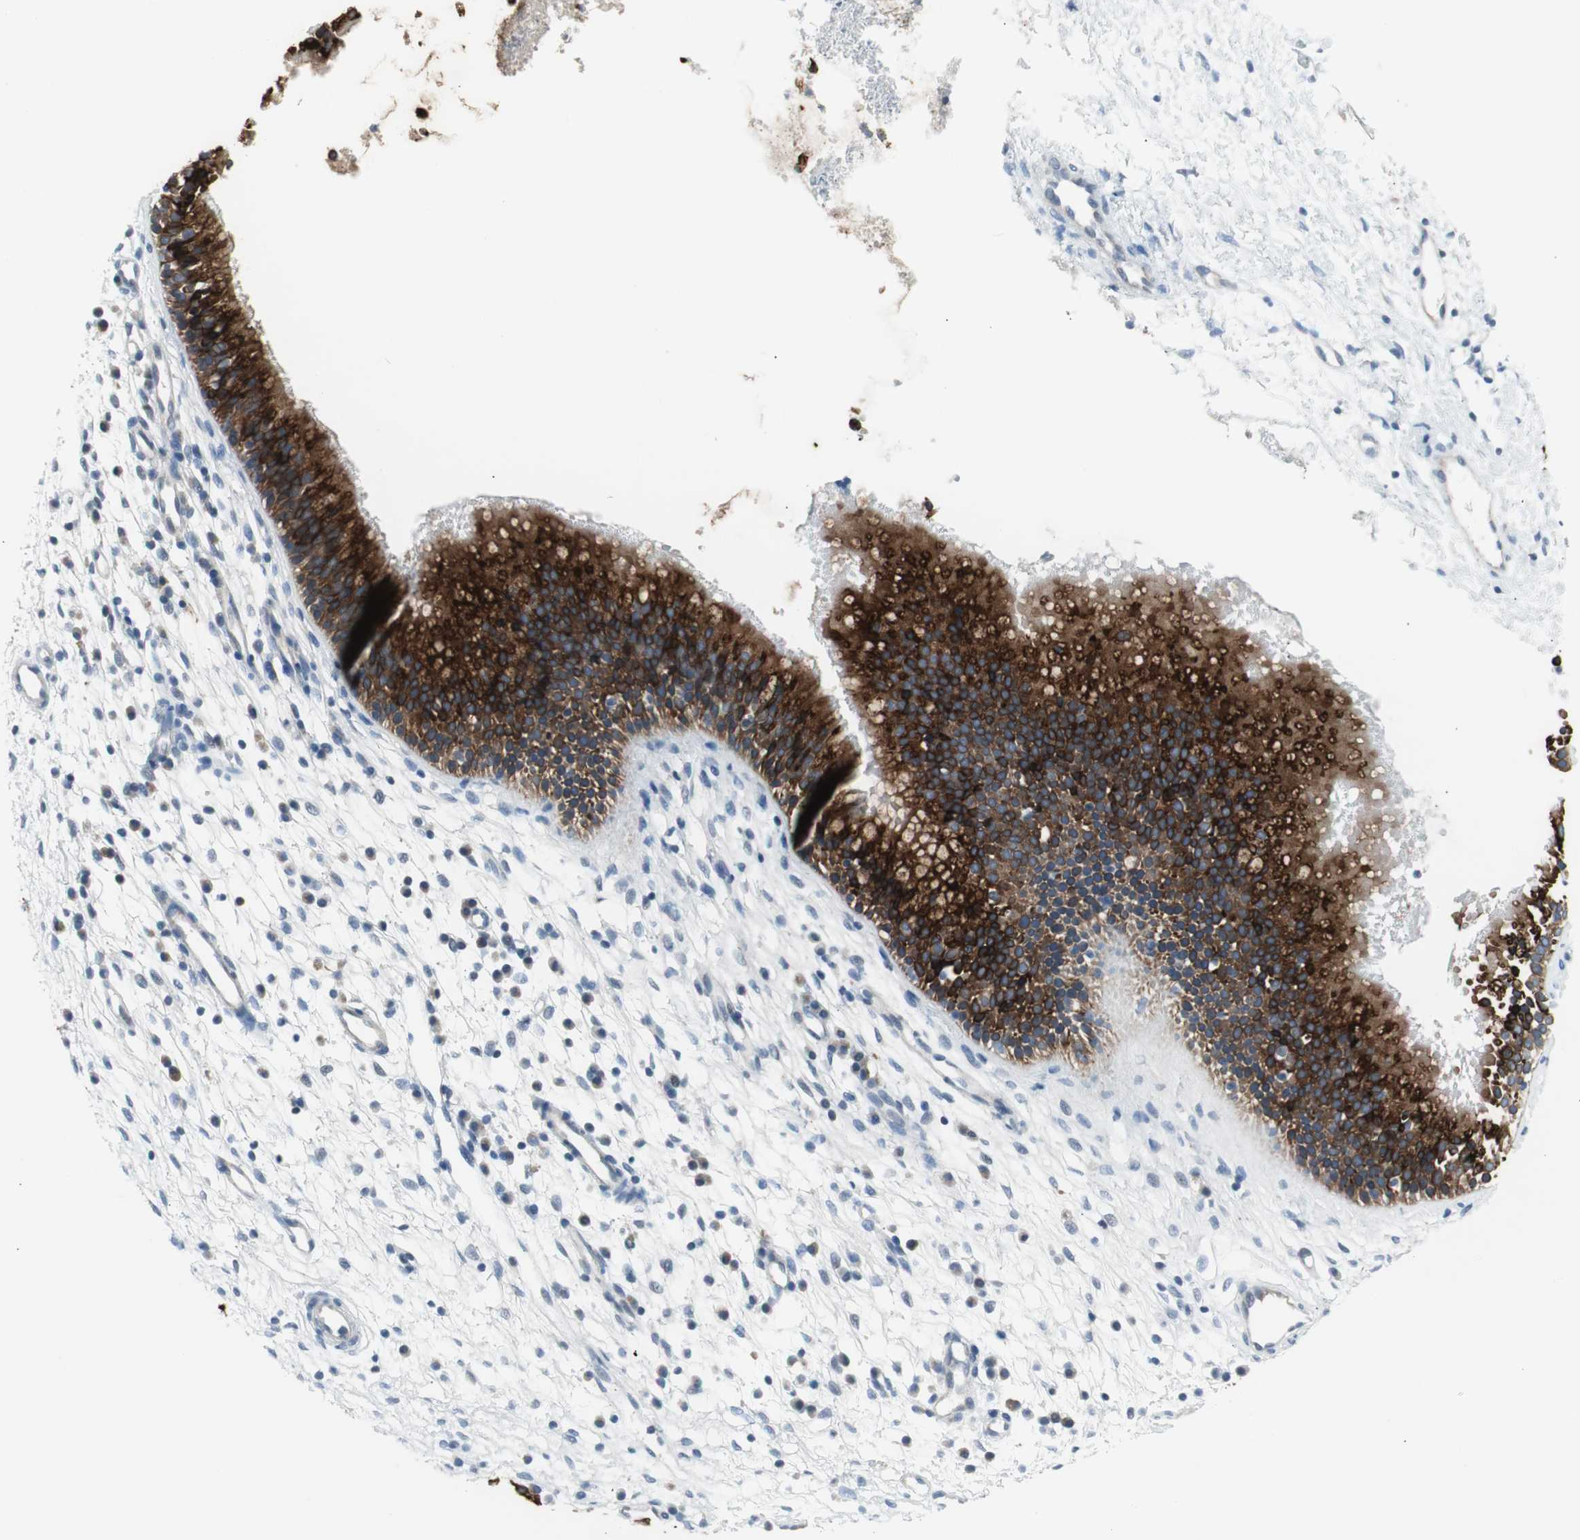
{"staining": {"intensity": "strong", "quantity": ">75%", "location": "cytoplasmic/membranous"}, "tissue": "nasopharynx", "cell_type": "Respiratory epithelial cells", "image_type": "normal", "snomed": [{"axis": "morphology", "description": "Normal tissue, NOS"}, {"axis": "topography", "description": "Nasopharynx"}], "caption": "The photomicrograph demonstrates staining of benign nasopharynx, revealing strong cytoplasmic/membranous protein expression (brown color) within respiratory epithelial cells.", "gene": "AGR2", "patient": {"sex": "male", "age": 21}}